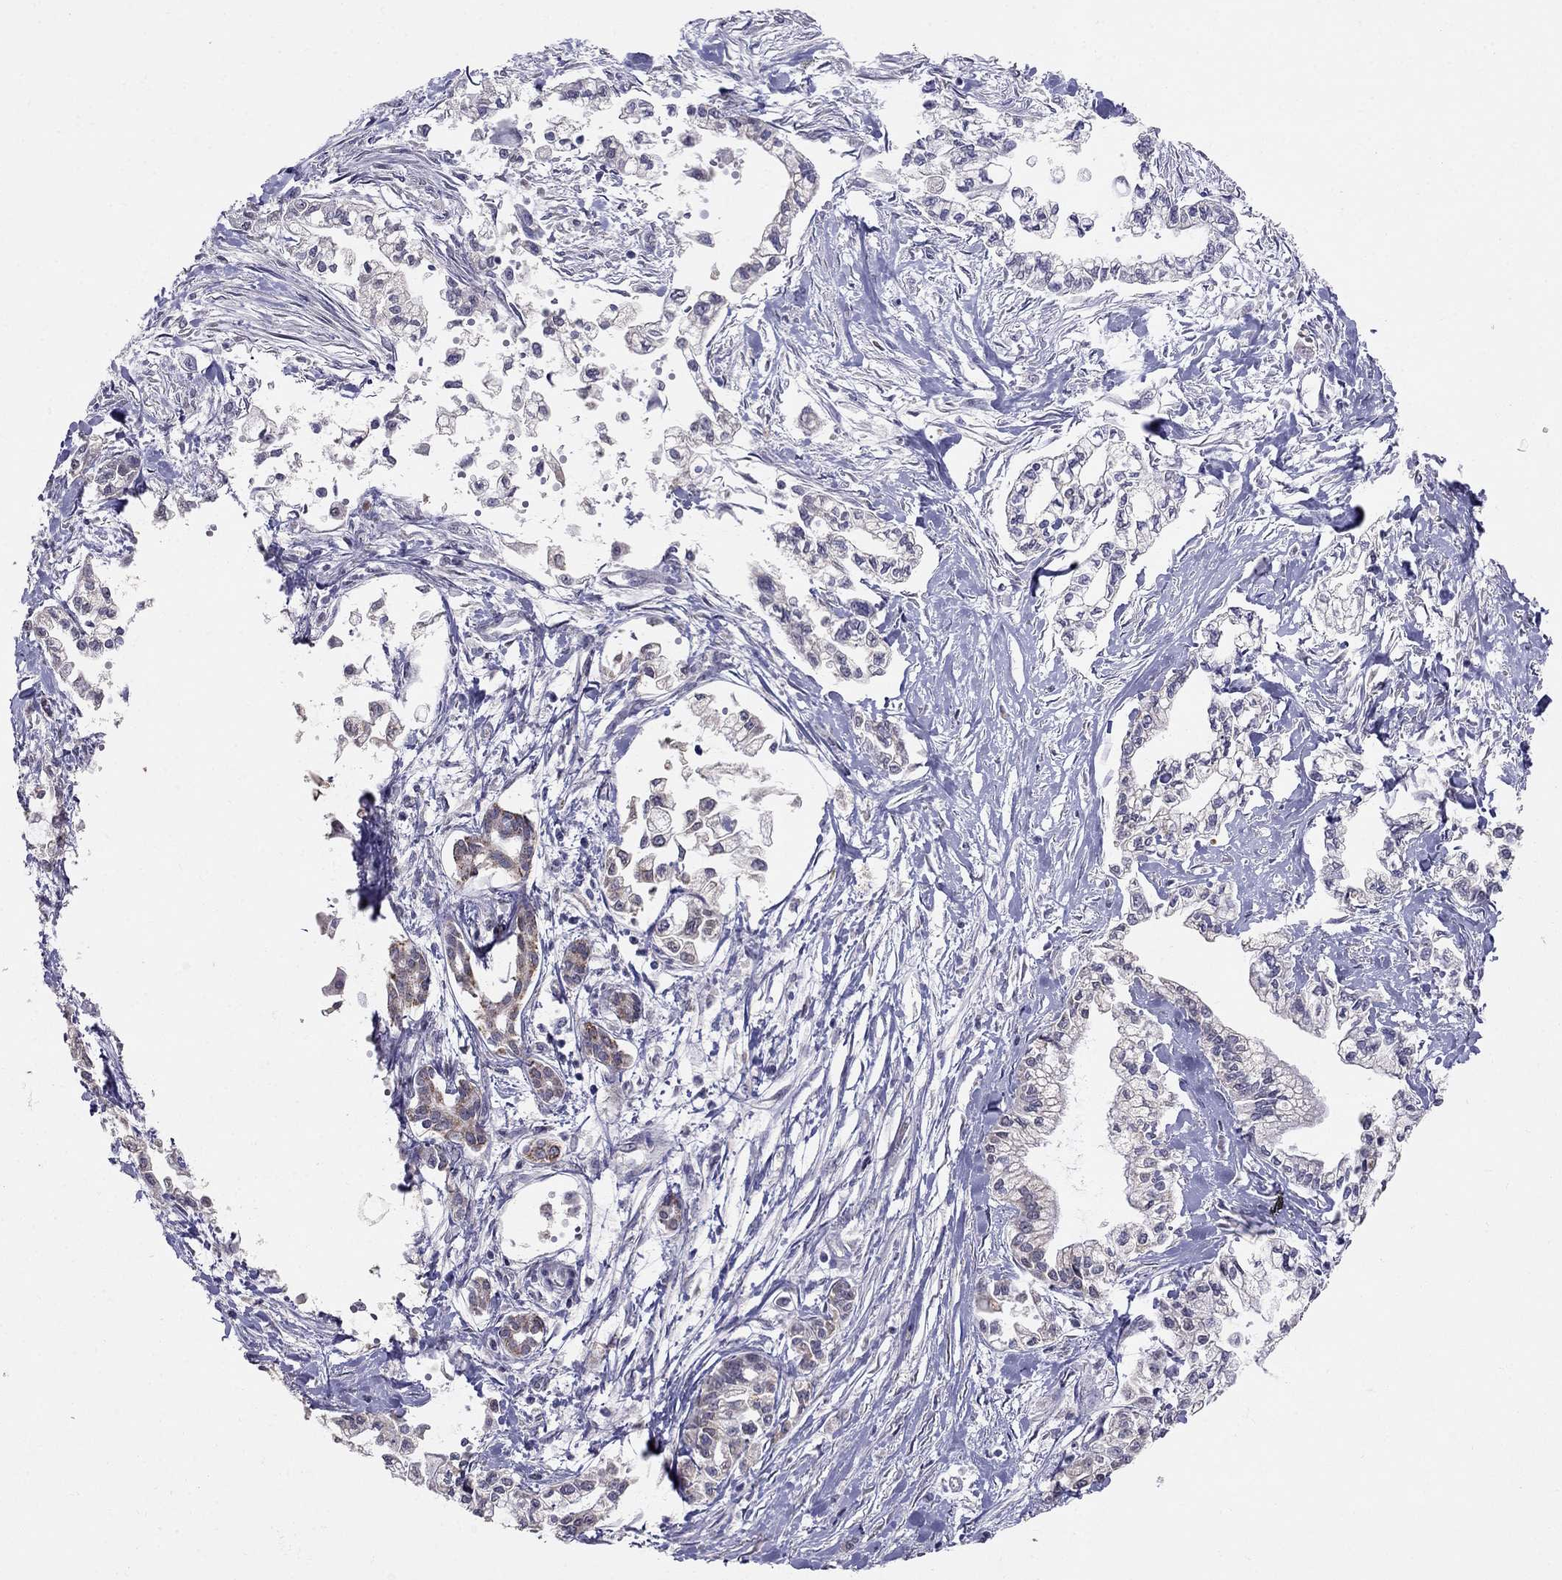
{"staining": {"intensity": "negative", "quantity": "none", "location": "none"}, "tissue": "pancreatic cancer", "cell_type": "Tumor cells", "image_type": "cancer", "snomed": [{"axis": "morphology", "description": "Adenocarcinoma, NOS"}, {"axis": "topography", "description": "Pancreas"}], "caption": "IHC of pancreatic adenocarcinoma reveals no positivity in tumor cells. (DAB (3,3'-diaminobenzidine) immunohistochemistry with hematoxylin counter stain).", "gene": "MYO3B", "patient": {"sex": "male", "age": 54}}